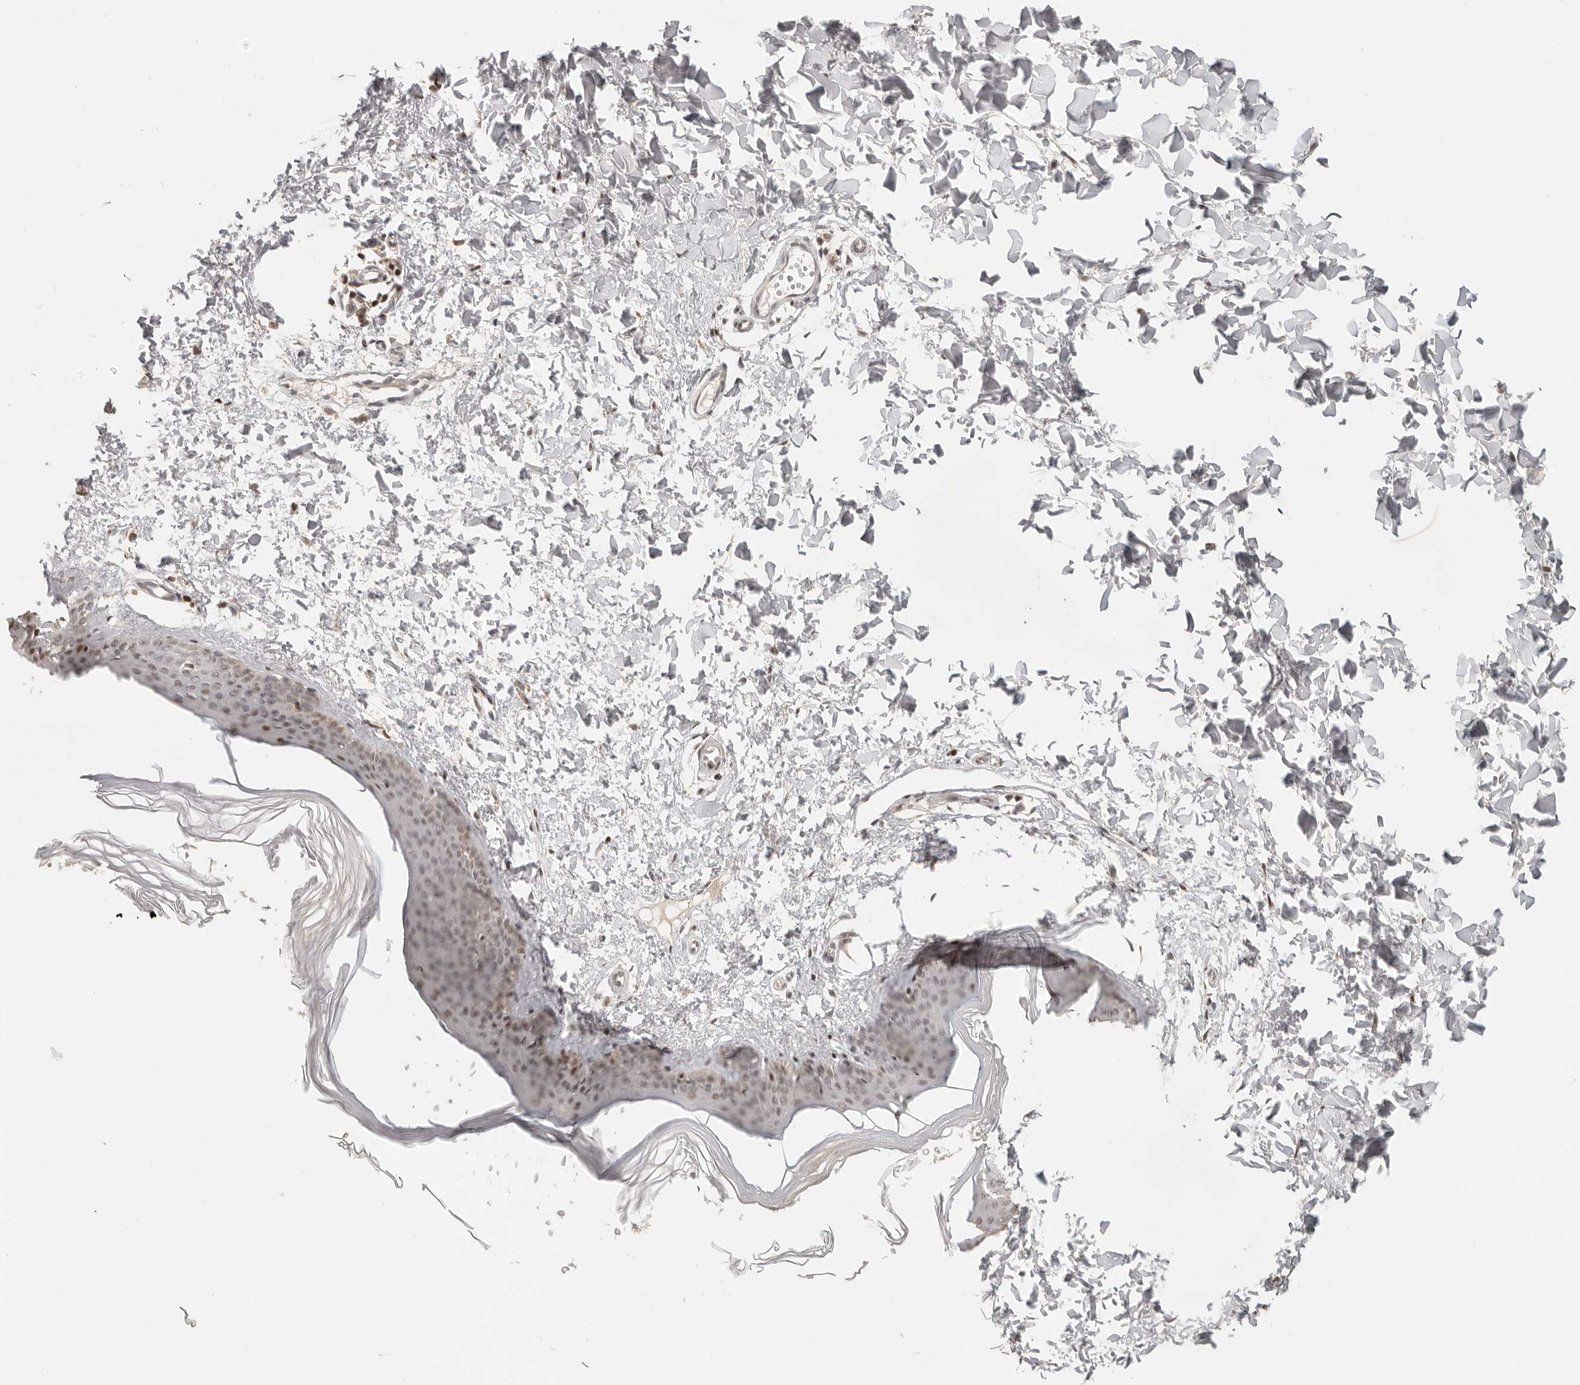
{"staining": {"intensity": "moderate", "quantity": ">75%", "location": "nuclear"}, "tissue": "skin", "cell_type": "Fibroblasts", "image_type": "normal", "snomed": [{"axis": "morphology", "description": "Normal tissue, NOS"}, {"axis": "topography", "description": "Skin"}], "caption": "Immunohistochemistry (IHC) of normal human skin demonstrates medium levels of moderate nuclear staining in about >75% of fibroblasts.", "gene": "GPBP1L1", "patient": {"sex": "female", "age": 27}}